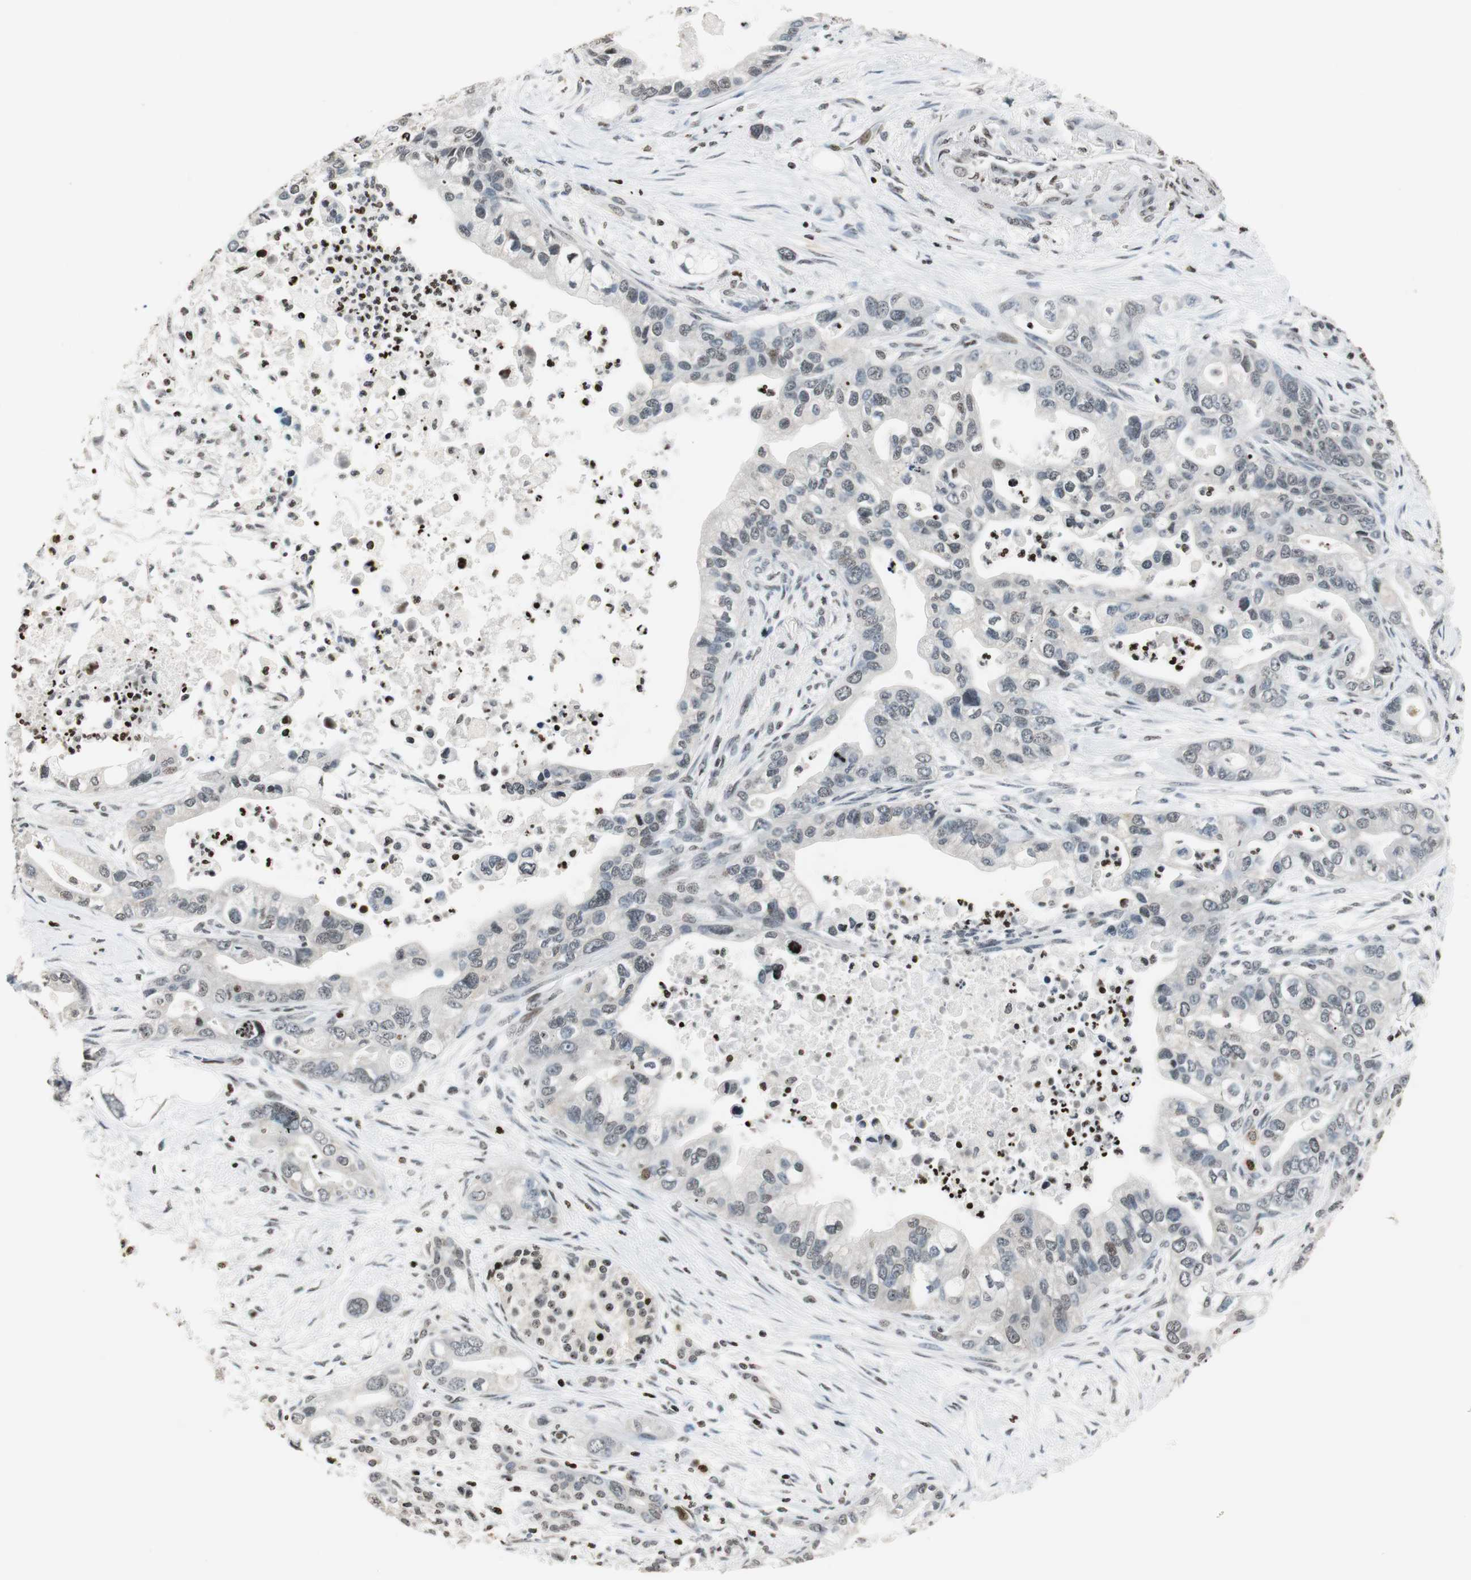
{"staining": {"intensity": "negative", "quantity": "none", "location": "none"}, "tissue": "pancreatic cancer", "cell_type": "Tumor cells", "image_type": "cancer", "snomed": [{"axis": "morphology", "description": "Adenocarcinoma, NOS"}, {"axis": "topography", "description": "Pancreas"}], "caption": "Pancreatic cancer was stained to show a protein in brown. There is no significant expression in tumor cells.", "gene": "PAXIP1", "patient": {"sex": "male", "age": 70}}